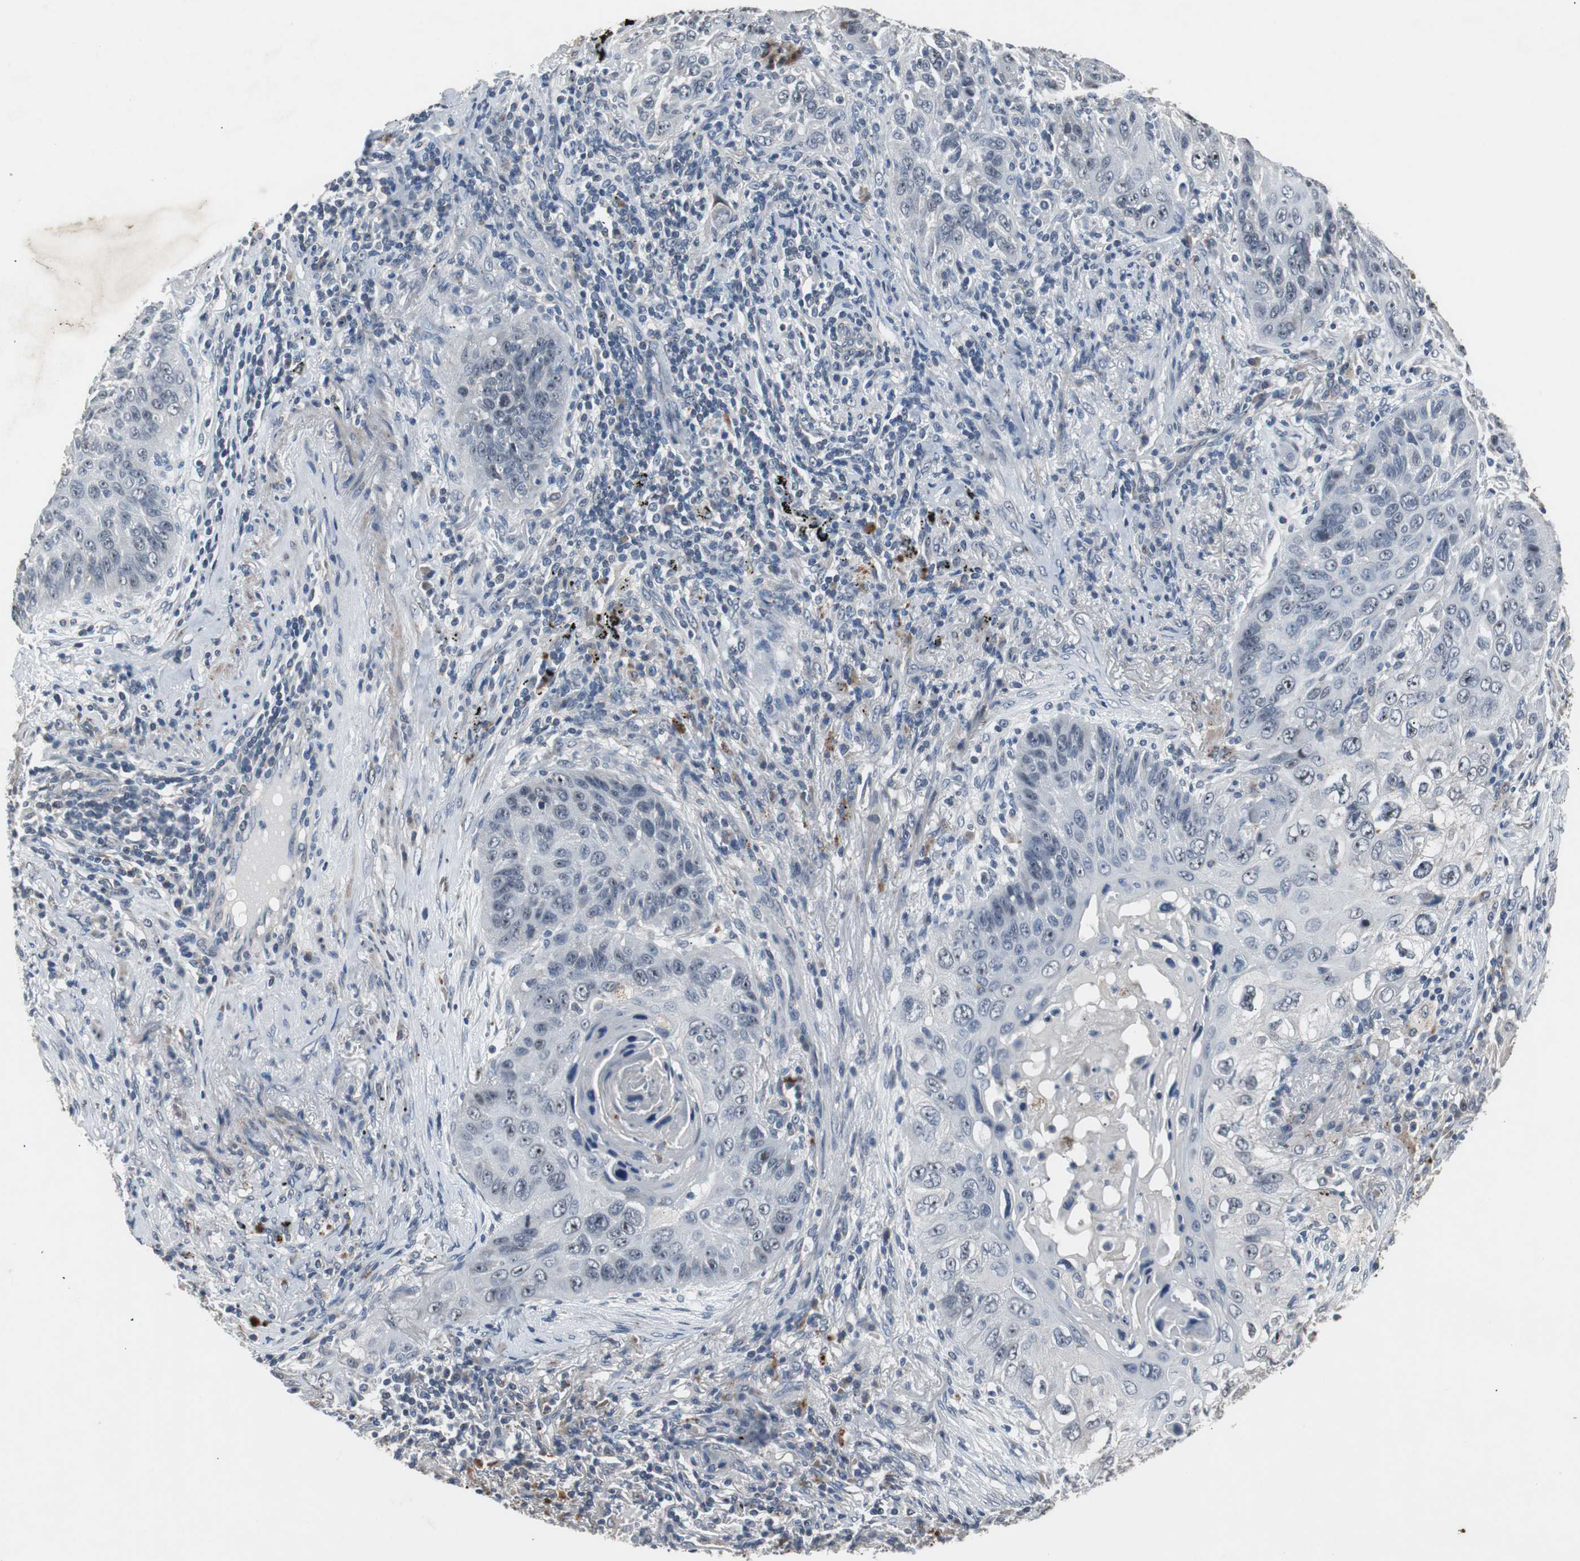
{"staining": {"intensity": "negative", "quantity": "none", "location": "none"}, "tissue": "lung cancer", "cell_type": "Tumor cells", "image_type": "cancer", "snomed": [{"axis": "morphology", "description": "Squamous cell carcinoma, NOS"}, {"axis": "topography", "description": "Lung"}], "caption": "Lung cancer (squamous cell carcinoma) was stained to show a protein in brown. There is no significant expression in tumor cells. (DAB (3,3'-diaminobenzidine) immunohistochemistry (IHC) with hematoxylin counter stain).", "gene": "PCYT1B", "patient": {"sex": "female", "age": 67}}